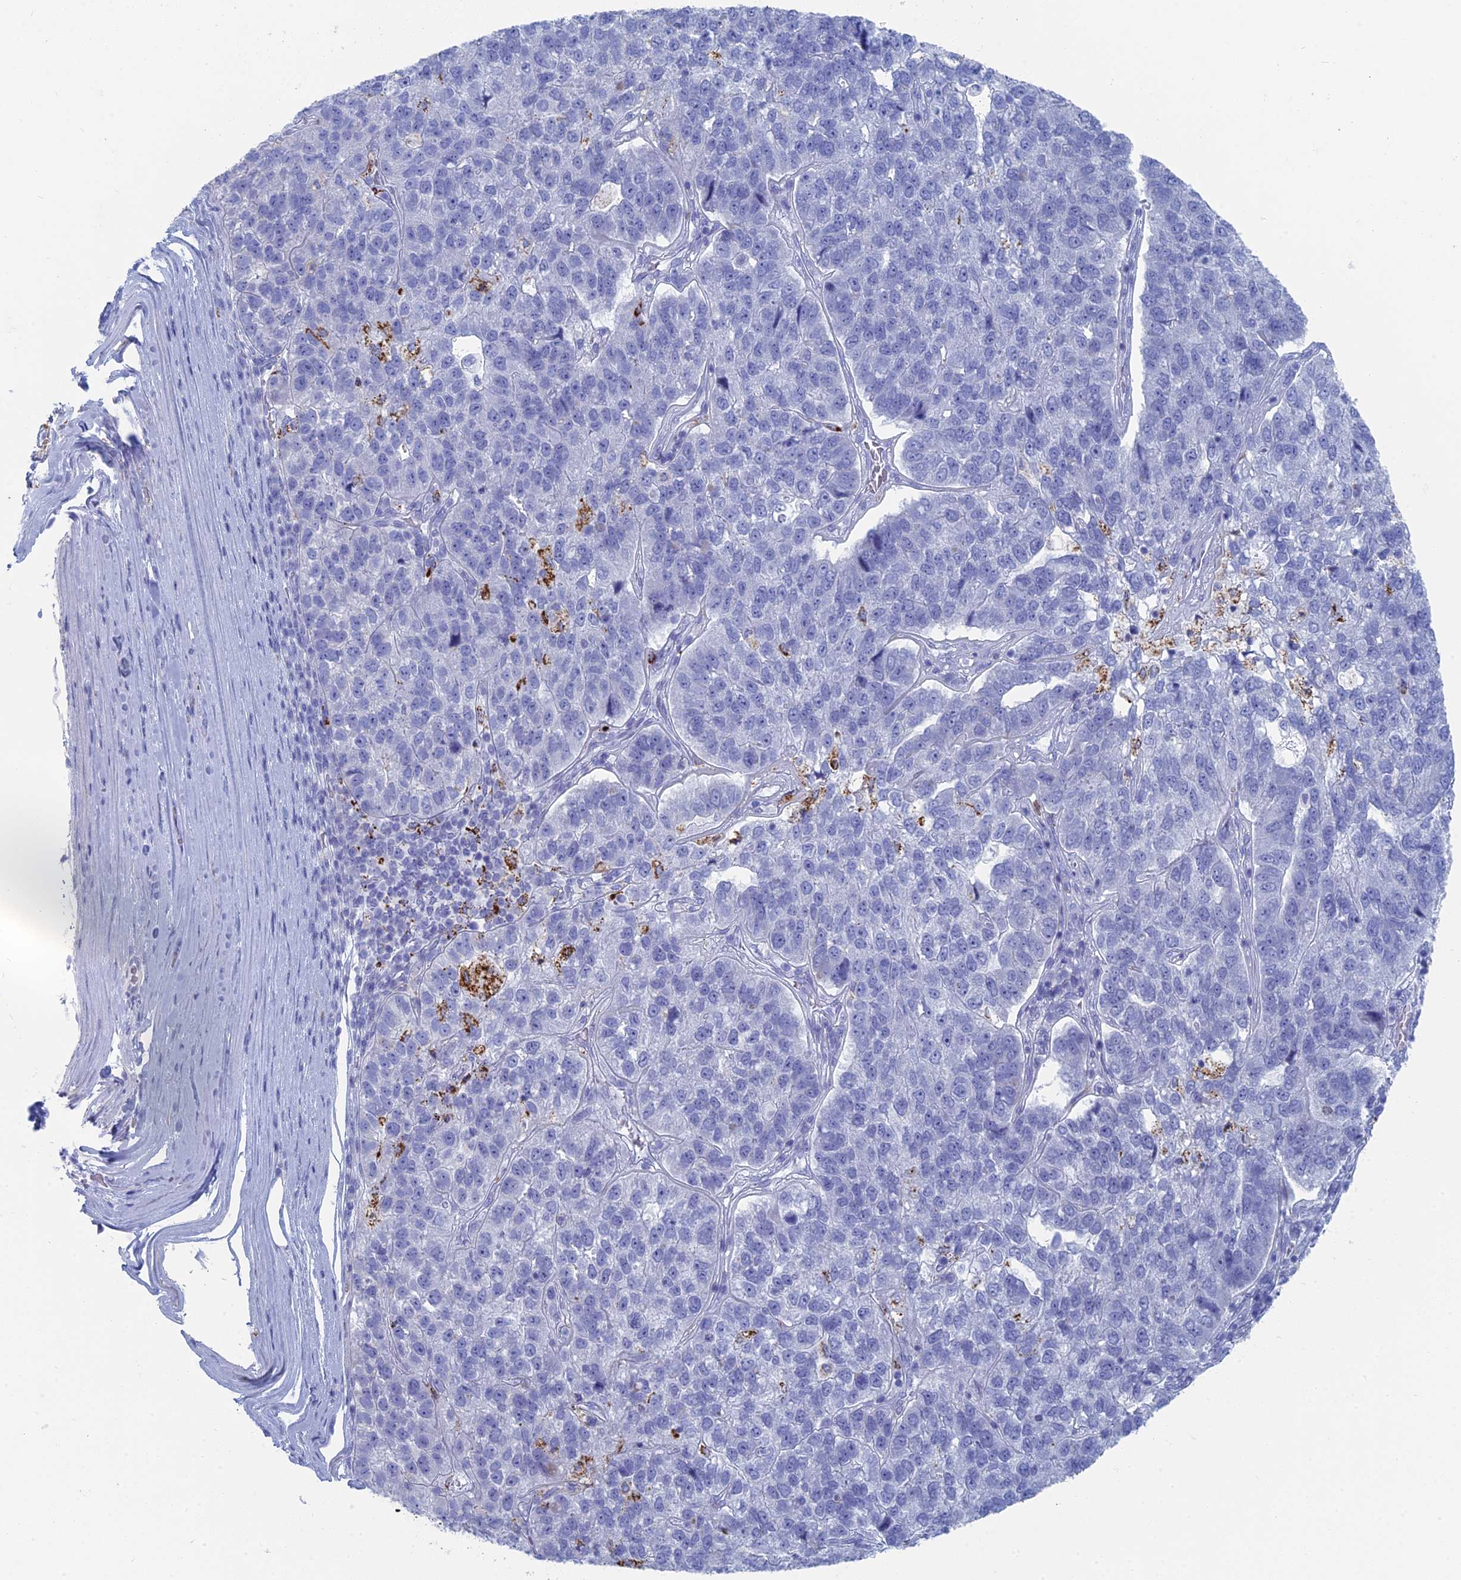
{"staining": {"intensity": "moderate", "quantity": "<25%", "location": "cytoplasmic/membranous"}, "tissue": "pancreatic cancer", "cell_type": "Tumor cells", "image_type": "cancer", "snomed": [{"axis": "morphology", "description": "Adenocarcinoma, NOS"}, {"axis": "topography", "description": "Pancreas"}], "caption": "Pancreatic cancer (adenocarcinoma) stained for a protein (brown) demonstrates moderate cytoplasmic/membranous positive positivity in approximately <25% of tumor cells.", "gene": "ALMS1", "patient": {"sex": "female", "age": 61}}